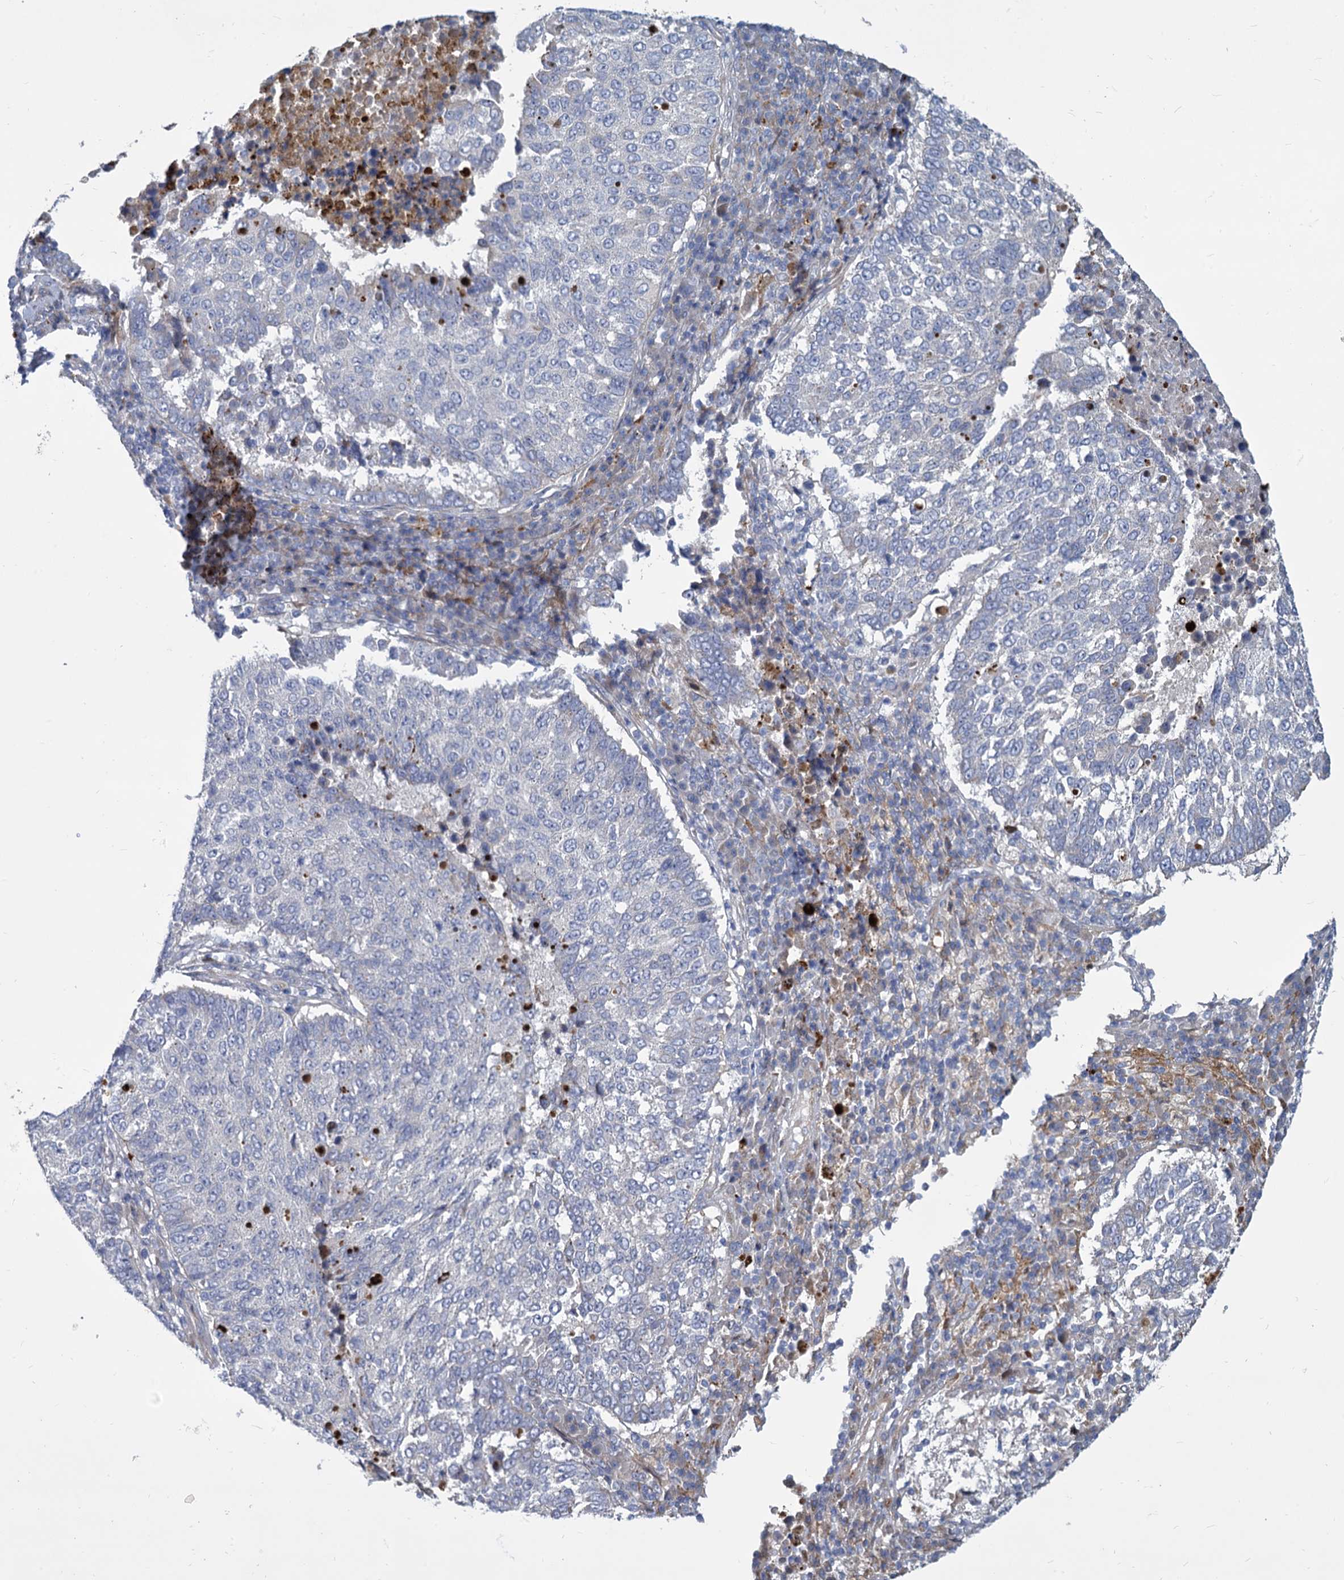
{"staining": {"intensity": "negative", "quantity": "none", "location": "none"}, "tissue": "lung cancer", "cell_type": "Tumor cells", "image_type": "cancer", "snomed": [{"axis": "morphology", "description": "Squamous cell carcinoma, NOS"}, {"axis": "topography", "description": "Lung"}], "caption": "Immunohistochemical staining of lung cancer displays no significant expression in tumor cells.", "gene": "TRIM77", "patient": {"sex": "male", "age": 73}}